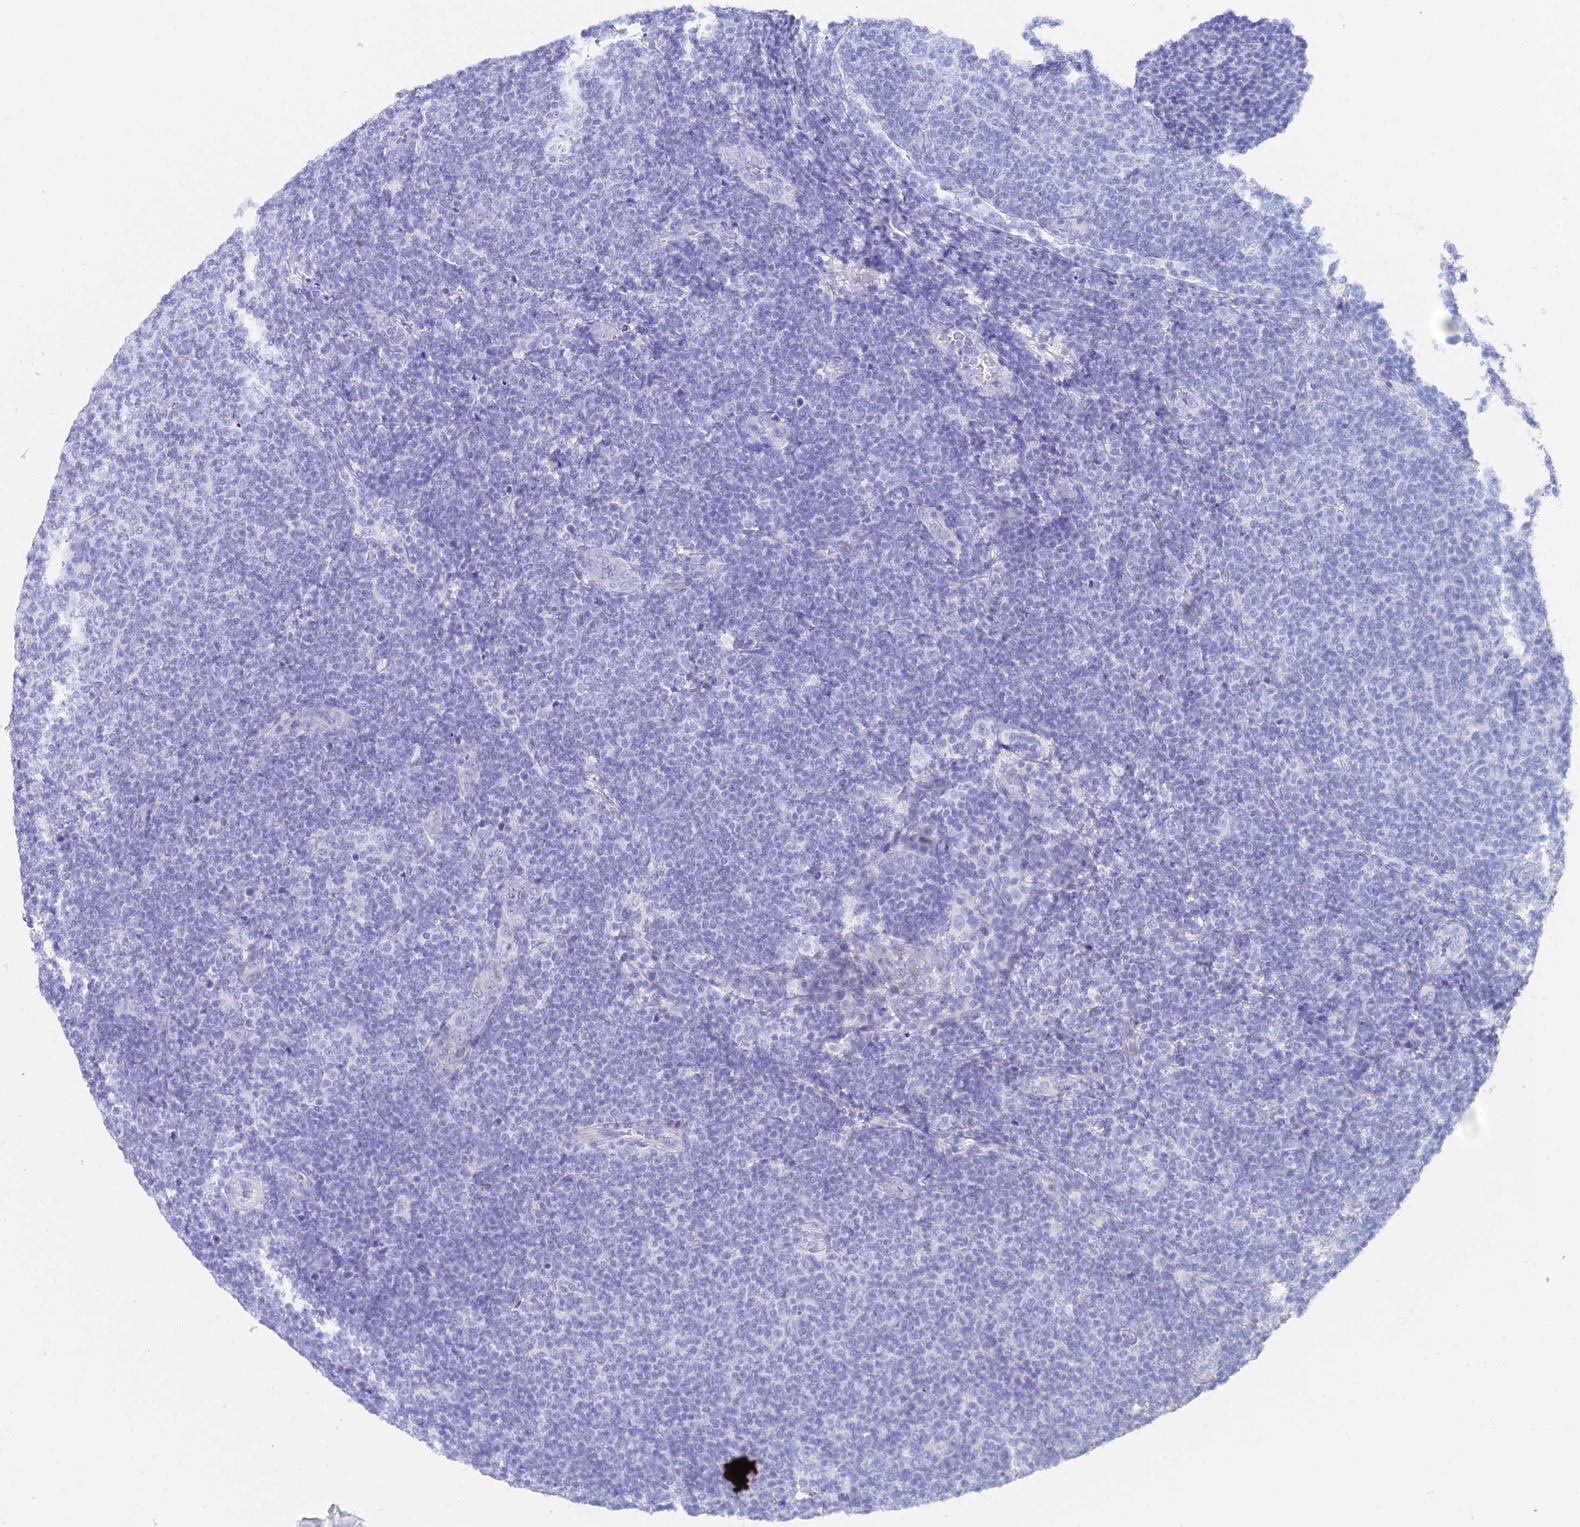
{"staining": {"intensity": "negative", "quantity": "none", "location": "none"}, "tissue": "lymphoma", "cell_type": "Tumor cells", "image_type": "cancer", "snomed": [{"axis": "morphology", "description": "Malignant lymphoma, non-Hodgkin's type, Low grade"}, {"axis": "topography", "description": "Lymph node"}], "caption": "Tumor cells show no significant protein staining in malignant lymphoma, non-Hodgkin's type (low-grade).", "gene": "HSPA1L", "patient": {"sex": "male", "age": 66}}